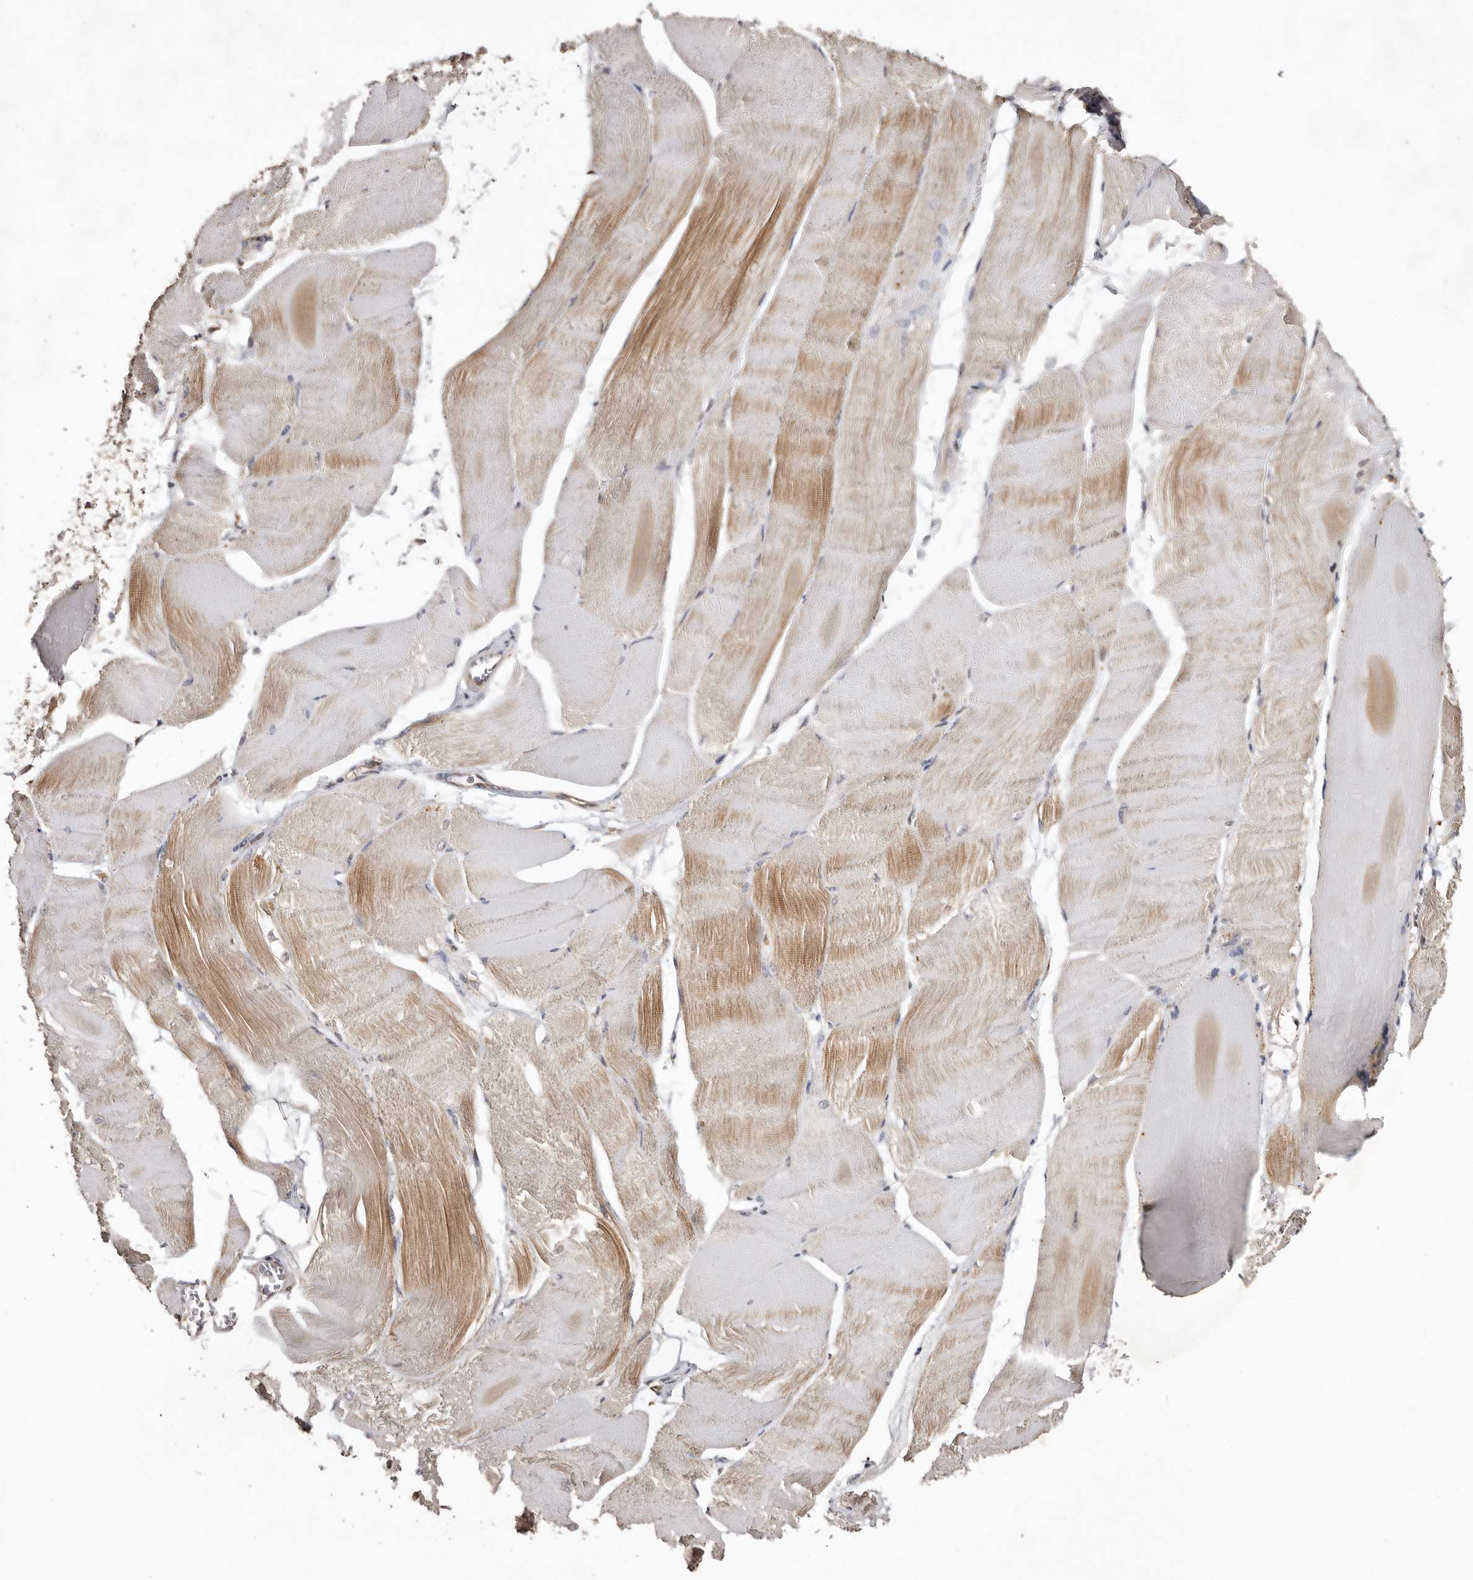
{"staining": {"intensity": "moderate", "quantity": "<25%", "location": "cytoplasmic/membranous"}, "tissue": "skeletal muscle", "cell_type": "Myocytes", "image_type": "normal", "snomed": [{"axis": "morphology", "description": "Normal tissue, NOS"}, {"axis": "morphology", "description": "Basal cell carcinoma"}, {"axis": "topography", "description": "Skeletal muscle"}], "caption": "Moderate cytoplasmic/membranous protein staining is identified in approximately <25% of myocytes in skeletal muscle. Using DAB (brown) and hematoxylin (blue) stains, captured at high magnification using brightfield microscopy.", "gene": "RRM2B", "patient": {"sex": "female", "age": 64}}